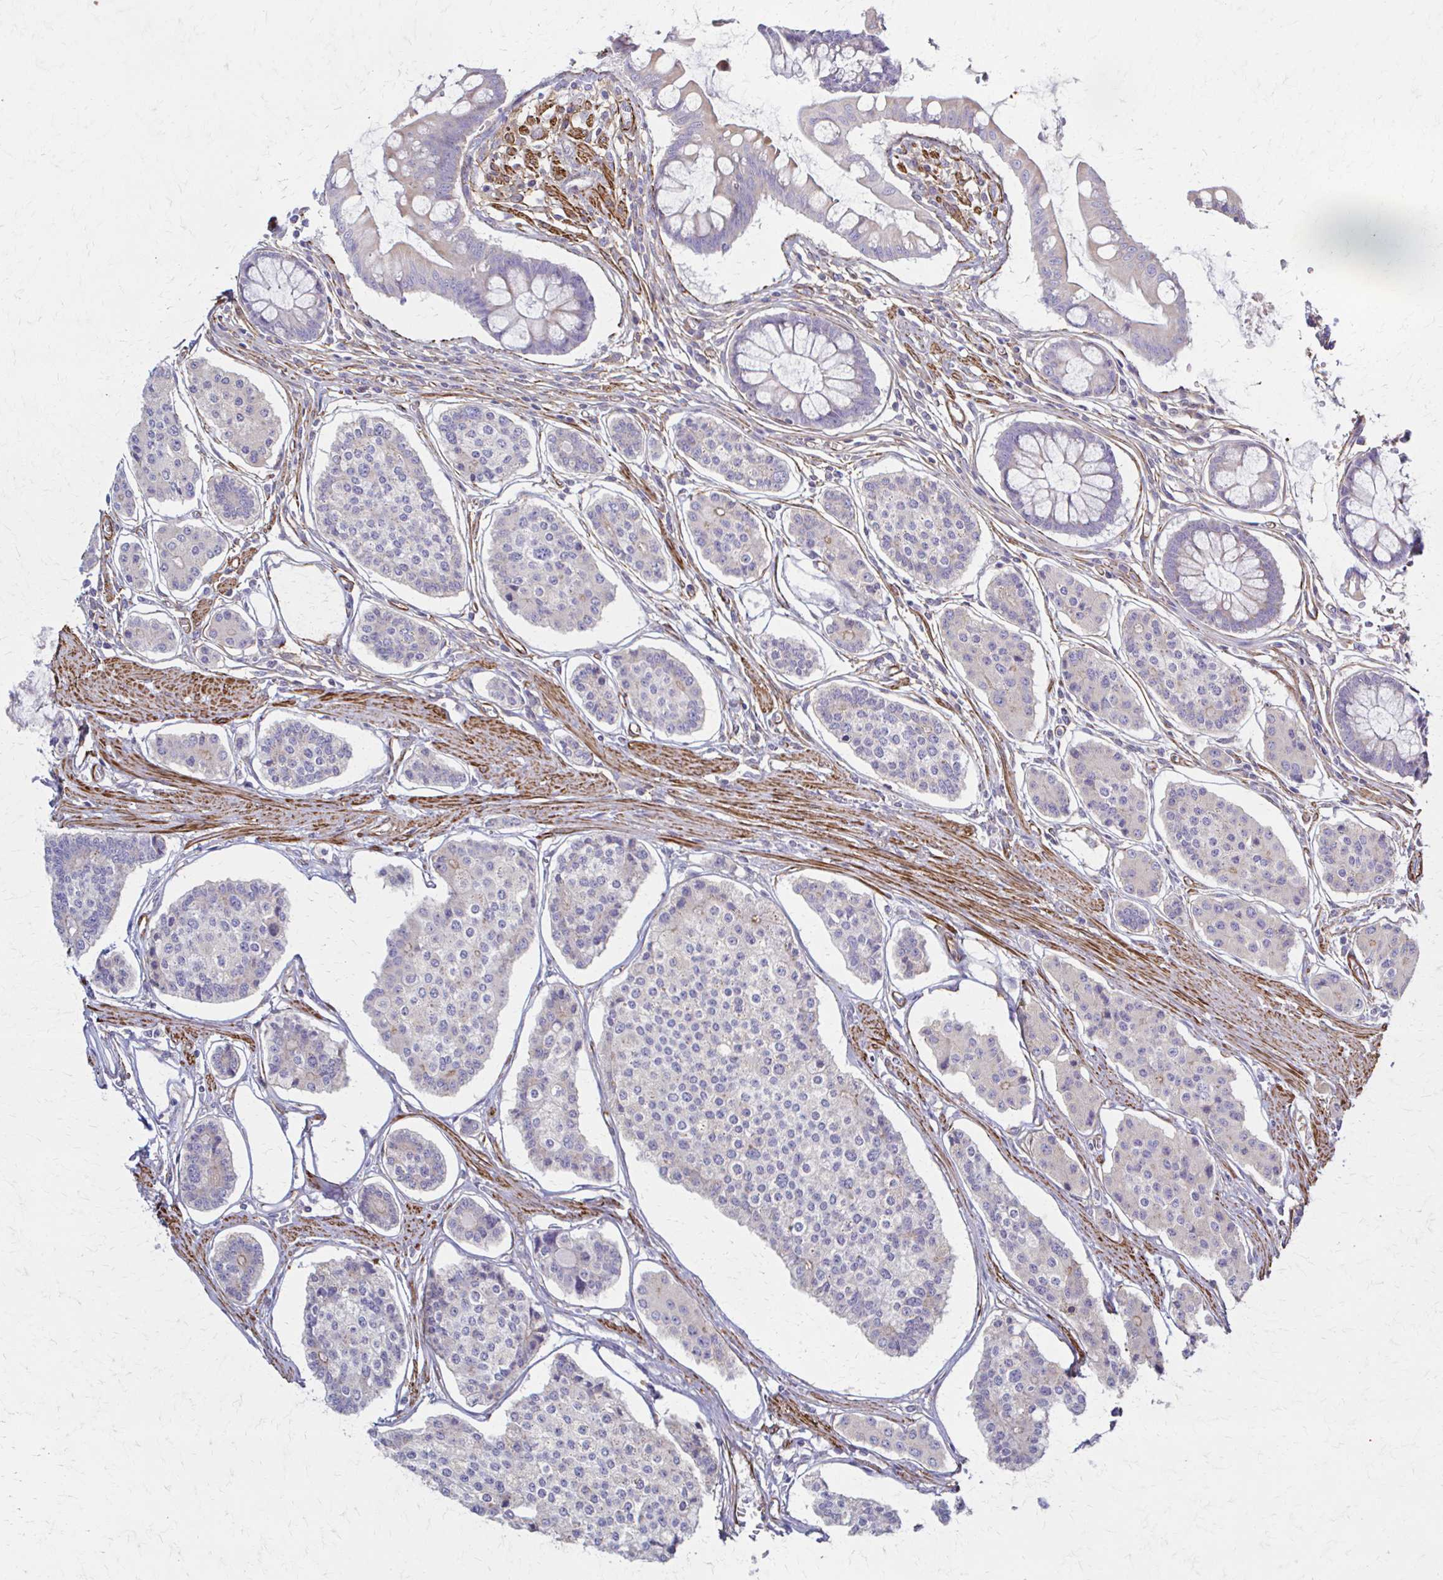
{"staining": {"intensity": "negative", "quantity": "none", "location": "none"}, "tissue": "carcinoid", "cell_type": "Tumor cells", "image_type": "cancer", "snomed": [{"axis": "morphology", "description": "Carcinoid, malignant, NOS"}, {"axis": "topography", "description": "Small intestine"}], "caption": "Immunohistochemistry histopathology image of neoplastic tissue: human carcinoid stained with DAB (3,3'-diaminobenzidine) reveals no significant protein expression in tumor cells.", "gene": "TIMMDC1", "patient": {"sex": "female", "age": 65}}